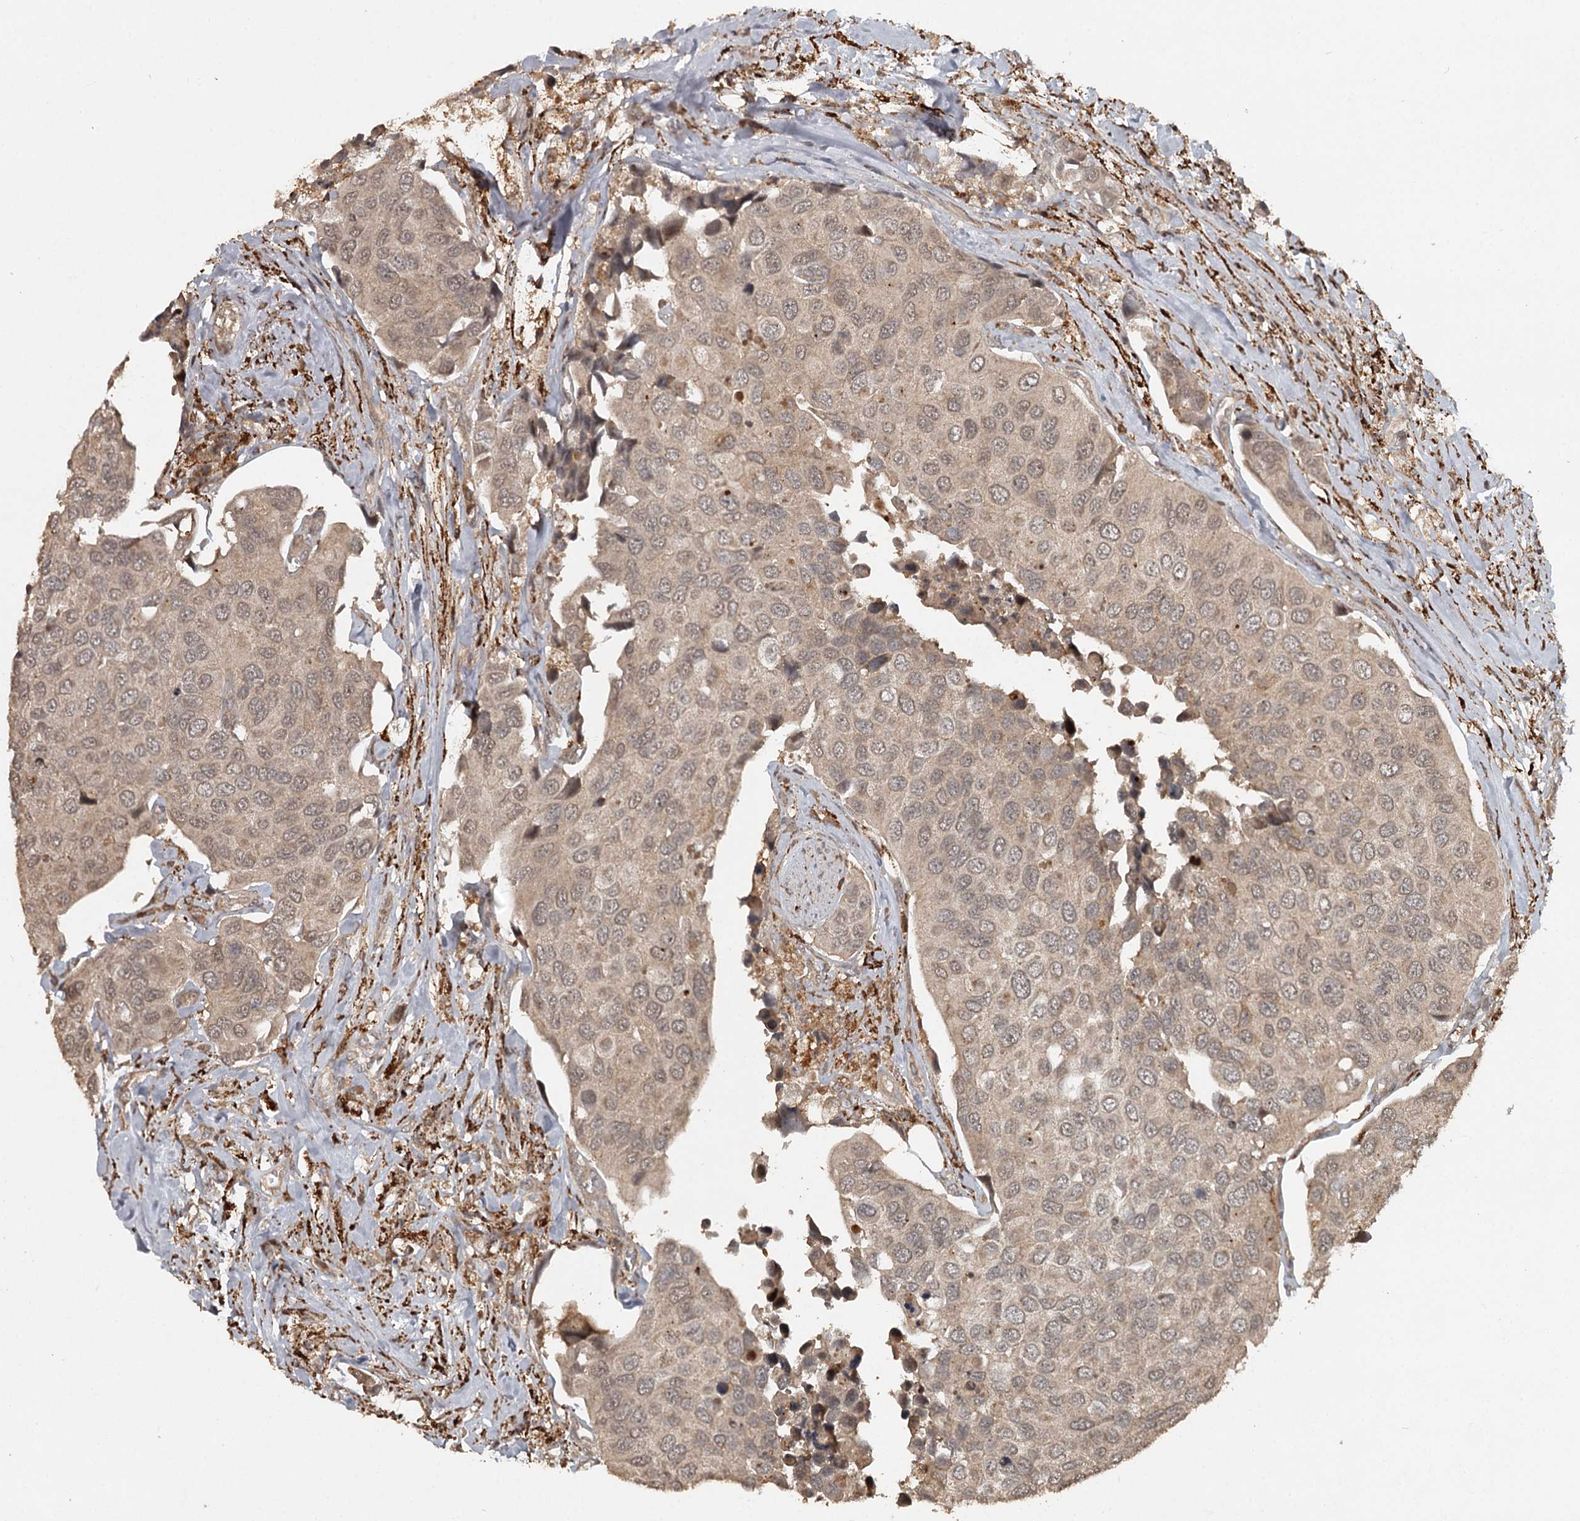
{"staining": {"intensity": "weak", "quantity": ">75%", "location": "cytoplasmic/membranous"}, "tissue": "urothelial cancer", "cell_type": "Tumor cells", "image_type": "cancer", "snomed": [{"axis": "morphology", "description": "Urothelial carcinoma, High grade"}, {"axis": "topography", "description": "Urinary bladder"}], "caption": "A micrograph of urothelial cancer stained for a protein reveals weak cytoplasmic/membranous brown staining in tumor cells.", "gene": "FAXC", "patient": {"sex": "male", "age": 74}}